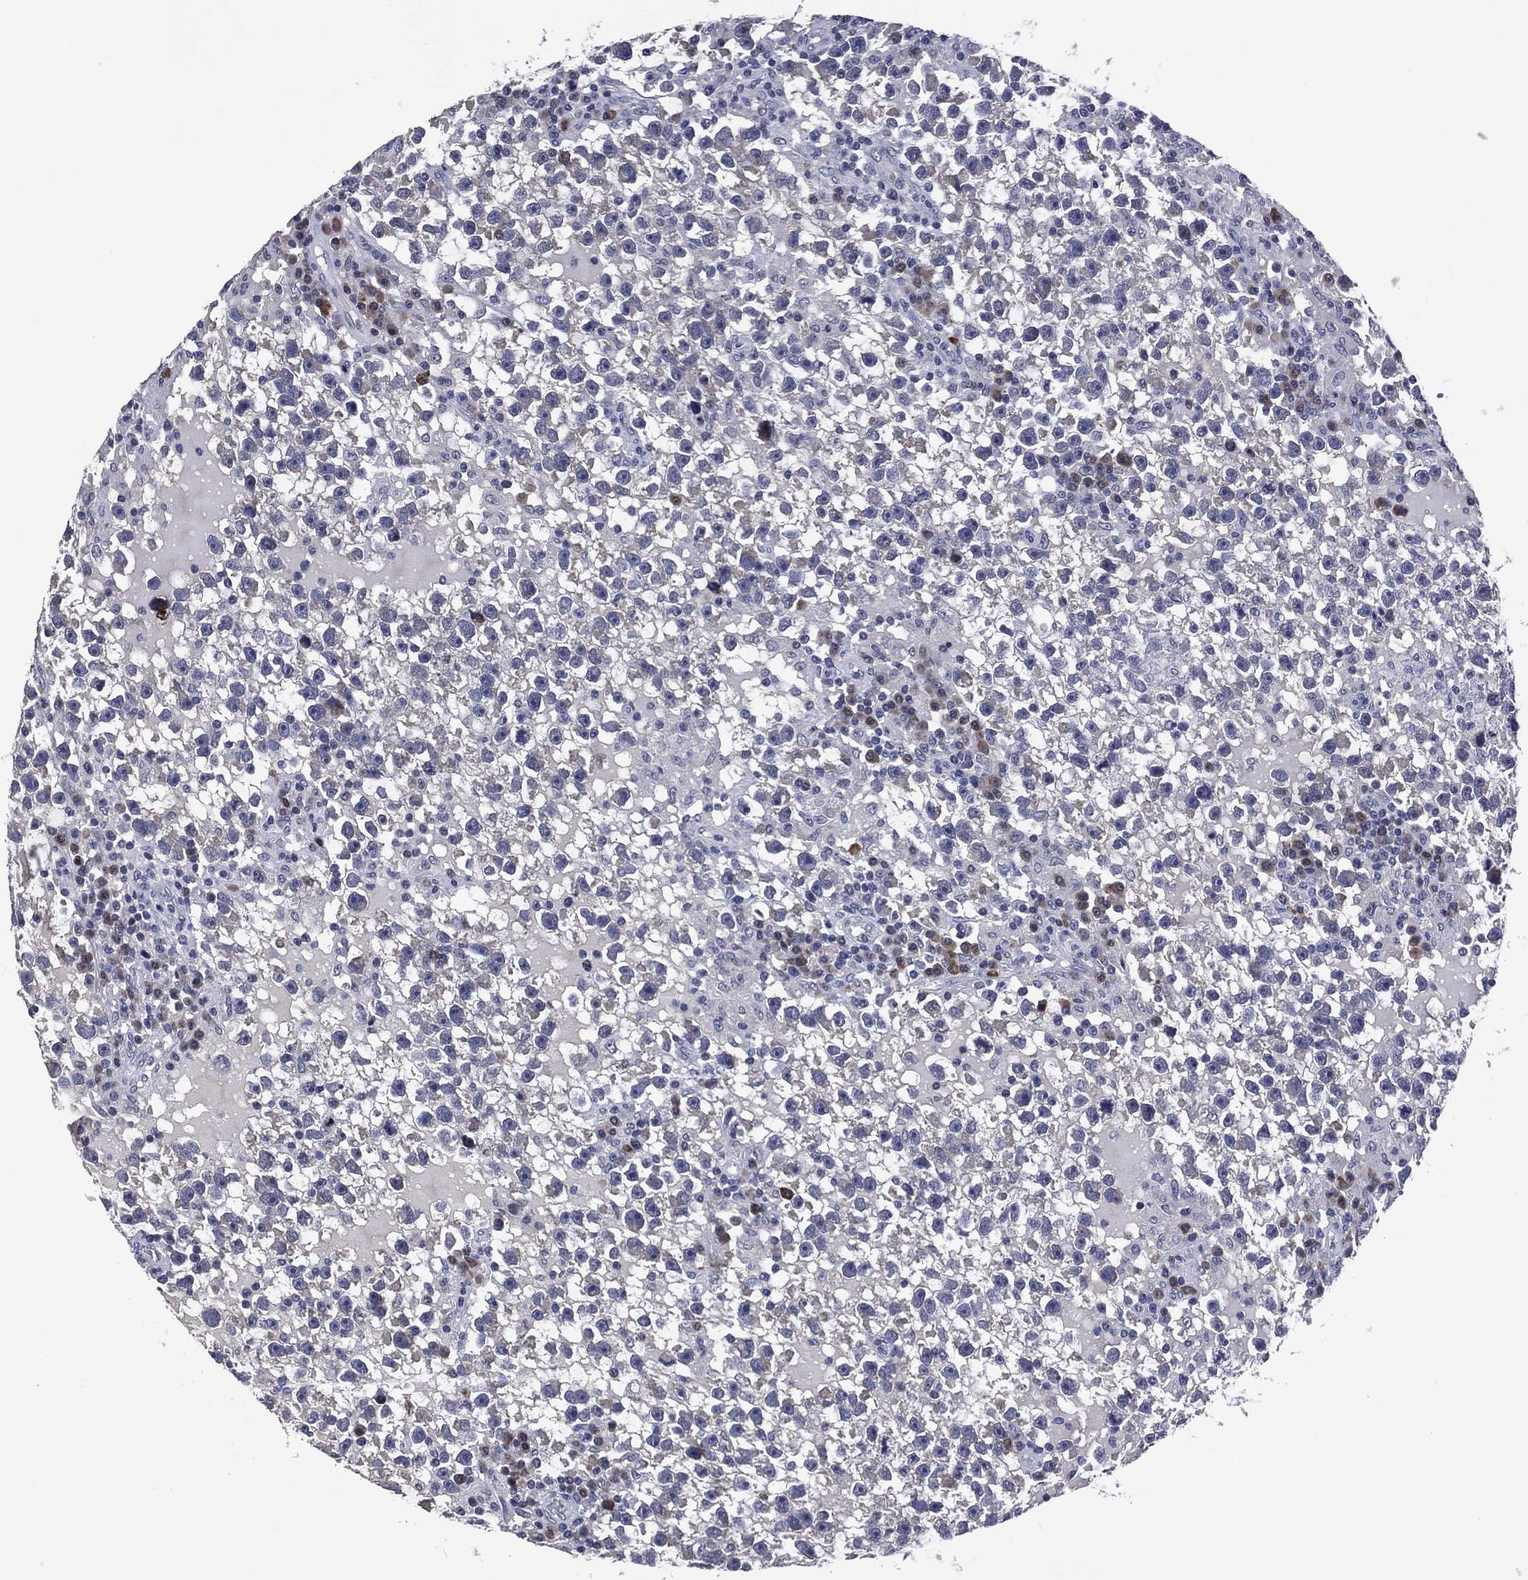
{"staining": {"intensity": "negative", "quantity": "none", "location": "none"}, "tissue": "testis cancer", "cell_type": "Tumor cells", "image_type": "cancer", "snomed": [{"axis": "morphology", "description": "Seminoma, NOS"}, {"axis": "topography", "description": "Testis"}], "caption": "This is a micrograph of IHC staining of testis cancer (seminoma), which shows no positivity in tumor cells.", "gene": "USP26", "patient": {"sex": "male", "age": 47}}